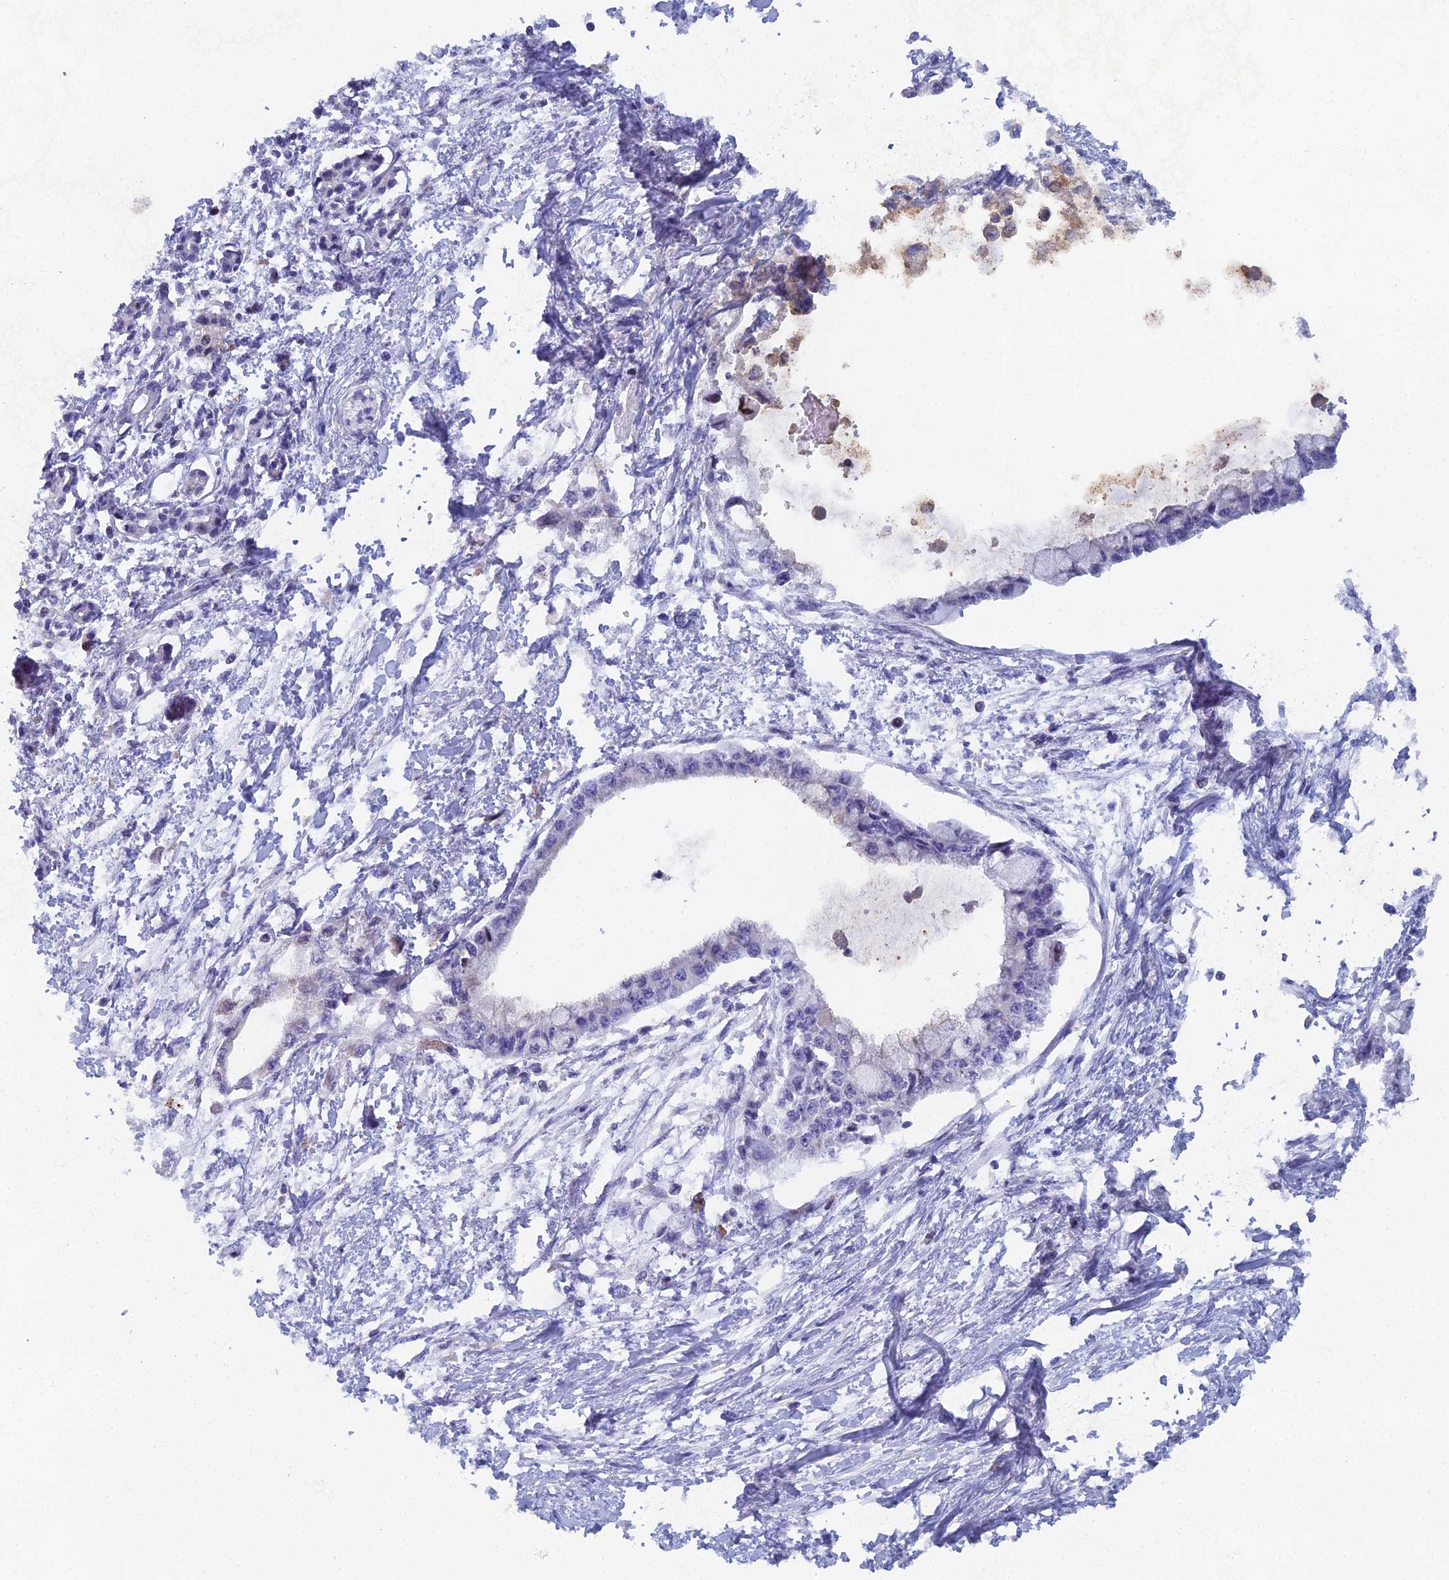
{"staining": {"intensity": "negative", "quantity": "none", "location": "none"}, "tissue": "pancreatic cancer", "cell_type": "Tumor cells", "image_type": "cancer", "snomed": [{"axis": "morphology", "description": "Adenocarcinoma, NOS"}, {"axis": "topography", "description": "Pancreas"}], "caption": "Immunohistochemistry (IHC) photomicrograph of pancreatic cancer stained for a protein (brown), which exhibits no expression in tumor cells.", "gene": "B9D2", "patient": {"sex": "male", "age": 48}}